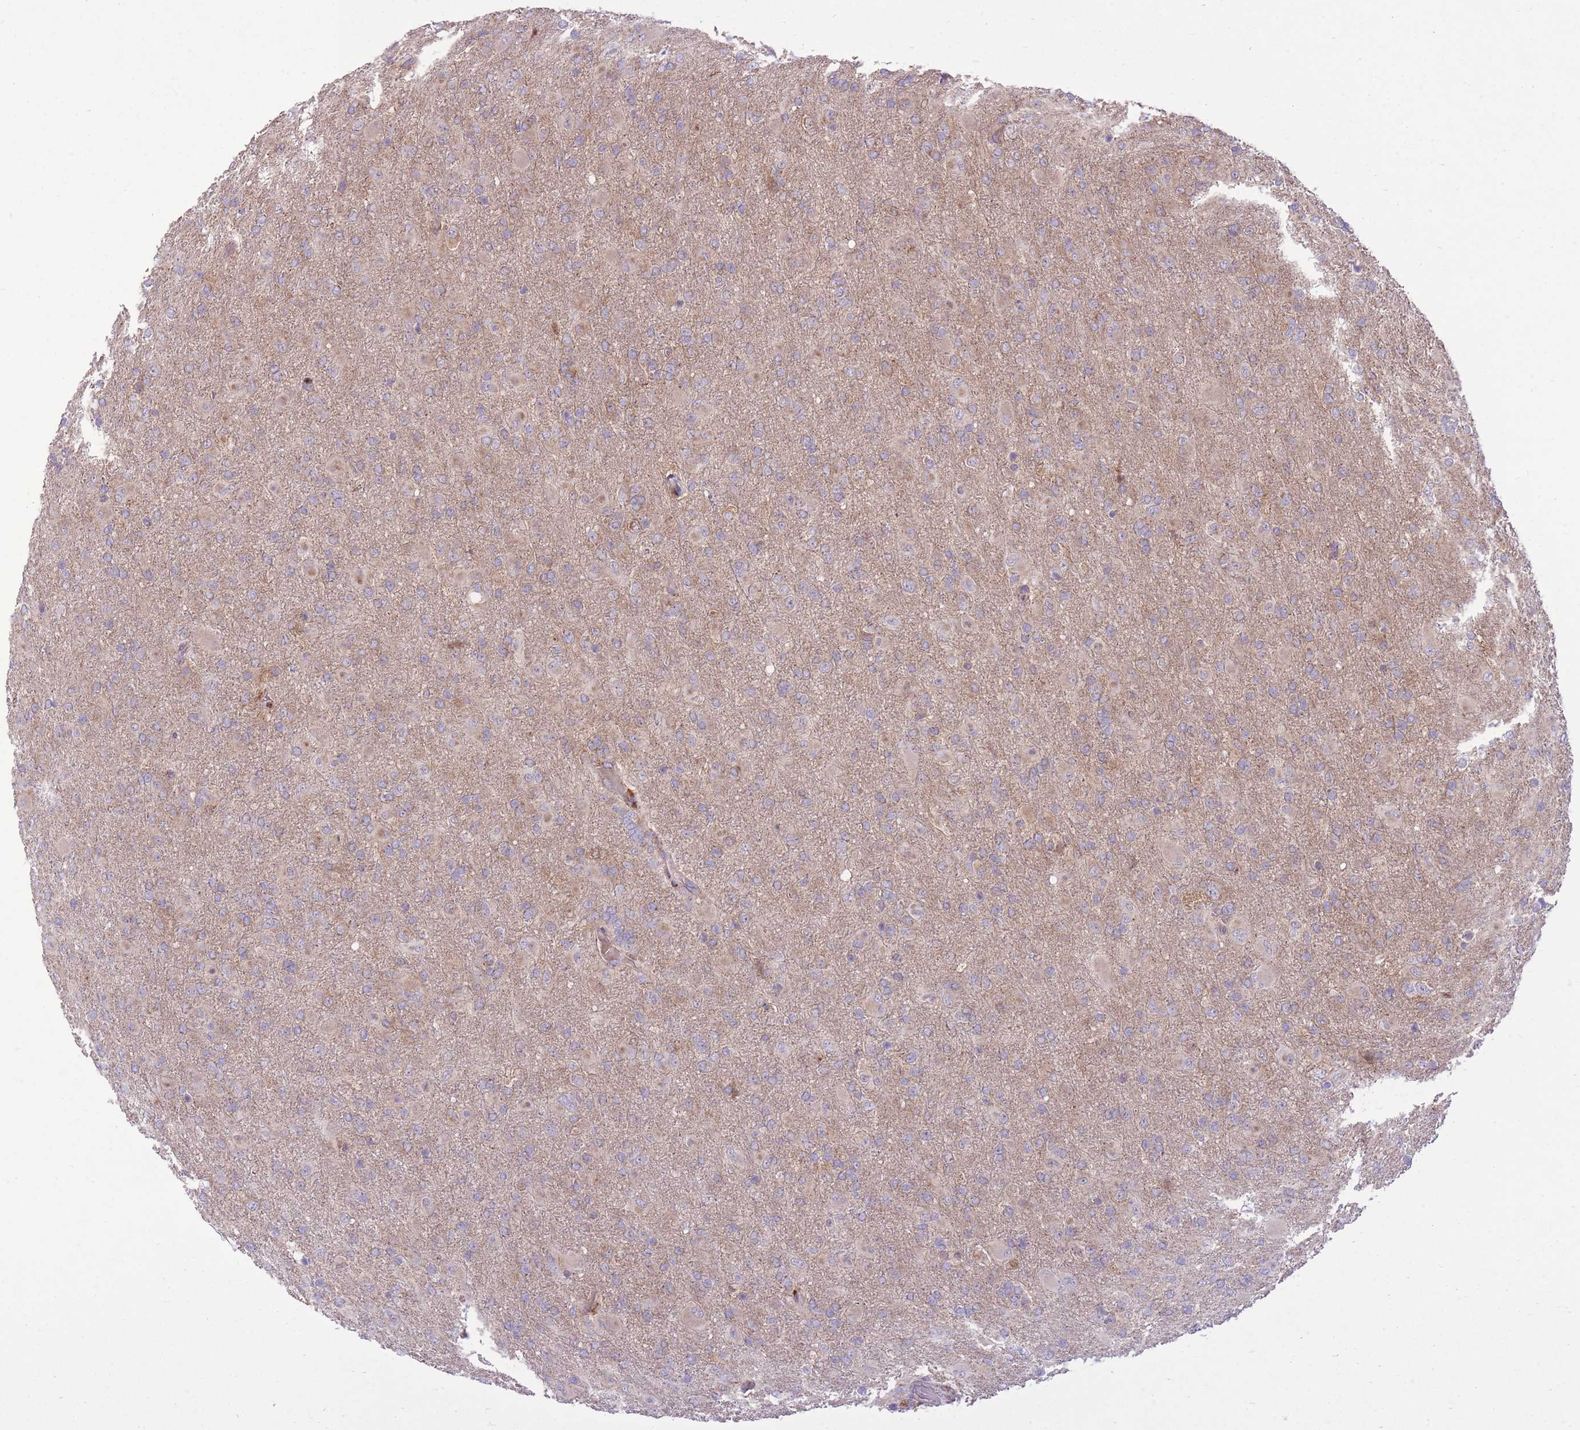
{"staining": {"intensity": "moderate", "quantity": "25%-75%", "location": "cytoplasmic/membranous"}, "tissue": "glioma", "cell_type": "Tumor cells", "image_type": "cancer", "snomed": [{"axis": "morphology", "description": "Glioma, malignant, Low grade"}, {"axis": "topography", "description": "Brain"}], "caption": "This is a photomicrograph of immunohistochemistry (IHC) staining of glioma, which shows moderate staining in the cytoplasmic/membranous of tumor cells.", "gene": "SLC4A4", "patient": {"sex": "male", "age": 65}}